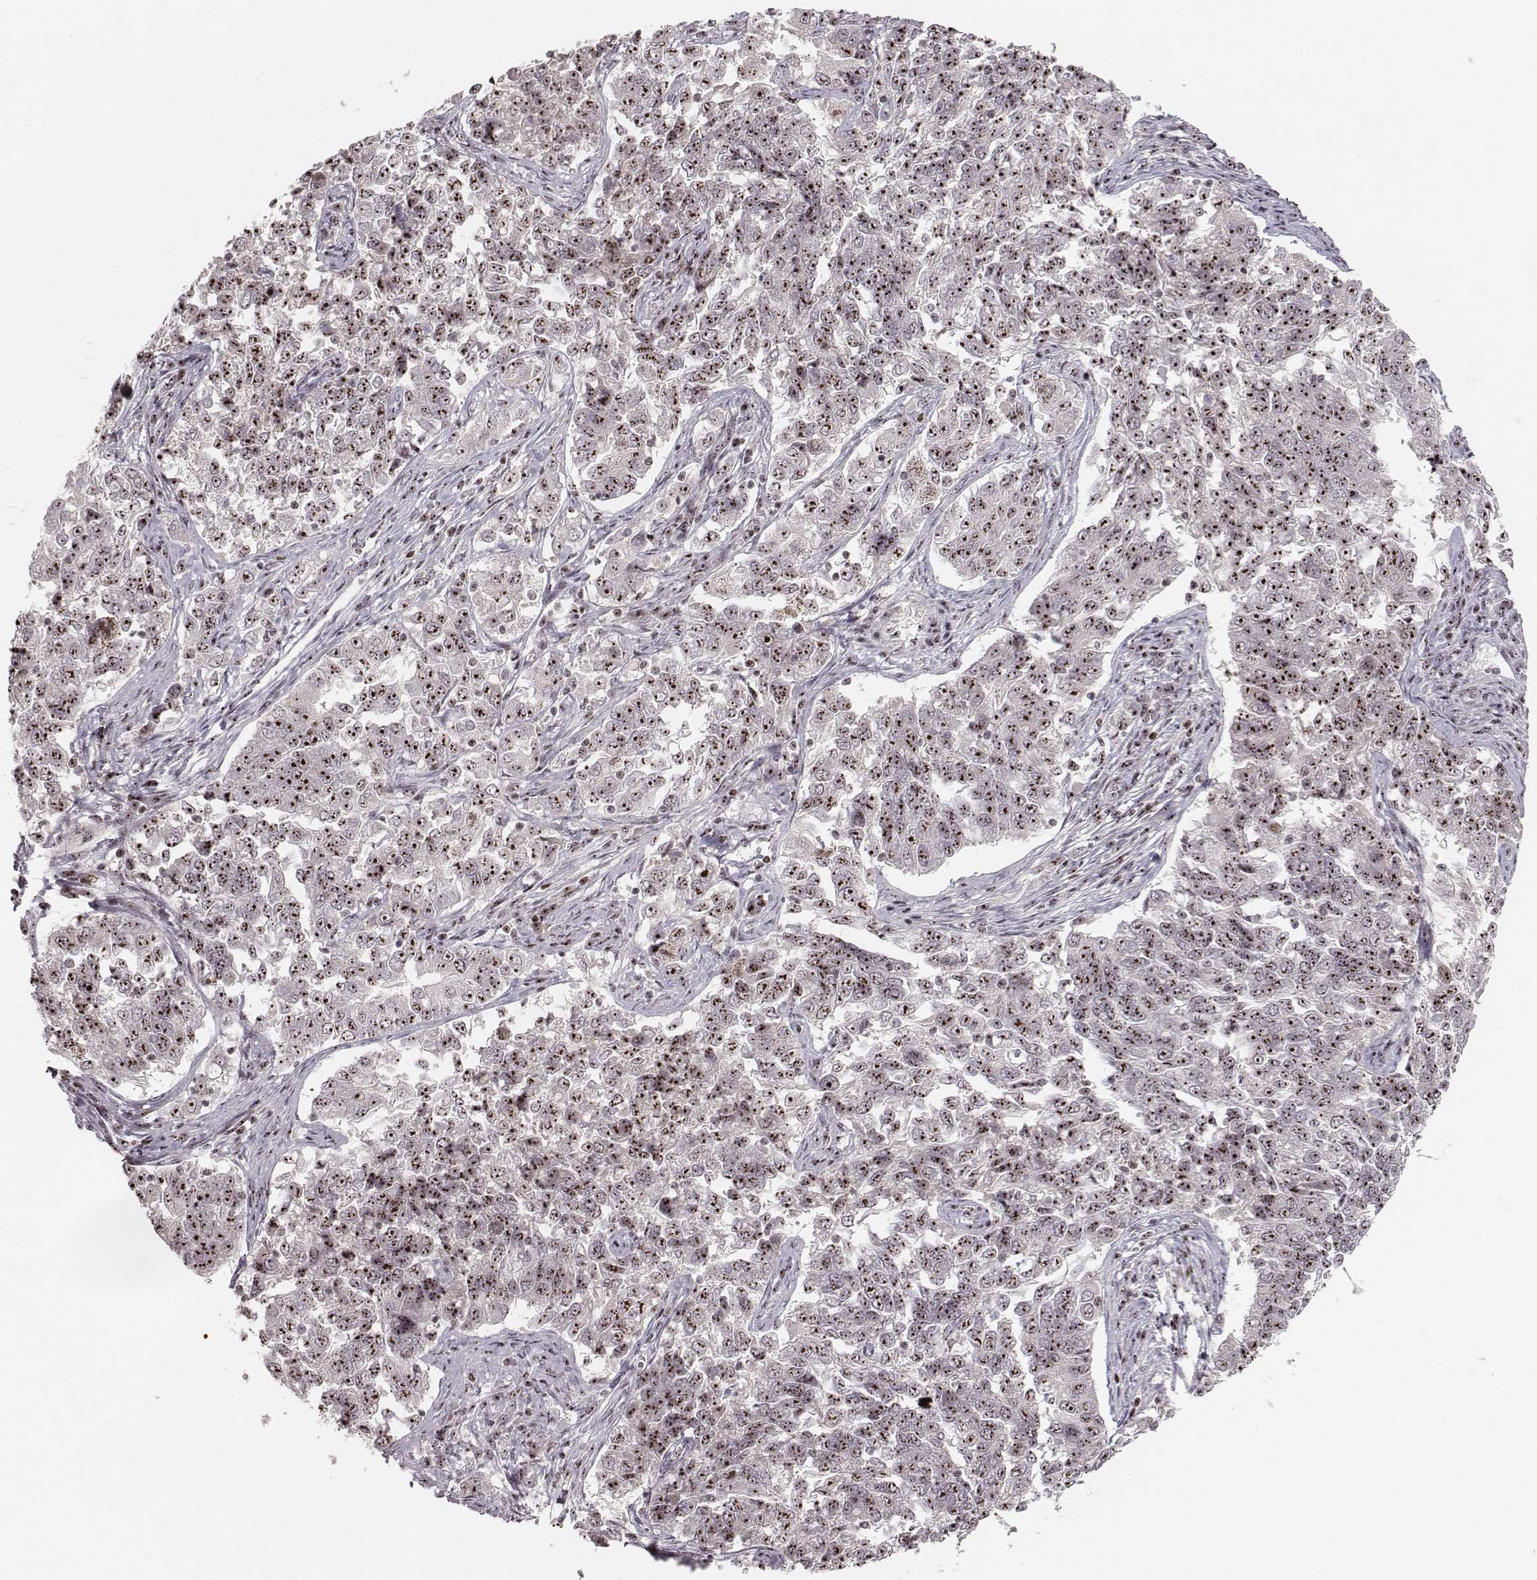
{"staining": {"intensity": "moderate", "quantity": ">75%", "location": "nuclear"}, "tissue": "endometrial cancer", "cell_type": "Tumor cells", "image_type": "cancer", "snomed": [{"axis": "morphology", "description": "Adenocarcinoma, NOS"}, {"axis": "topography", "description": "Endometrium"}], "caption": "IHC histopathology image of endometrial cancer (adenocarcinoma) stained for a protein (brown), which exhibits medium levels of moderate nuclear expression in approximately >75% of tumor cells.", "gene": "NOP56", "patient": {"sex": "female", "age": 43}}